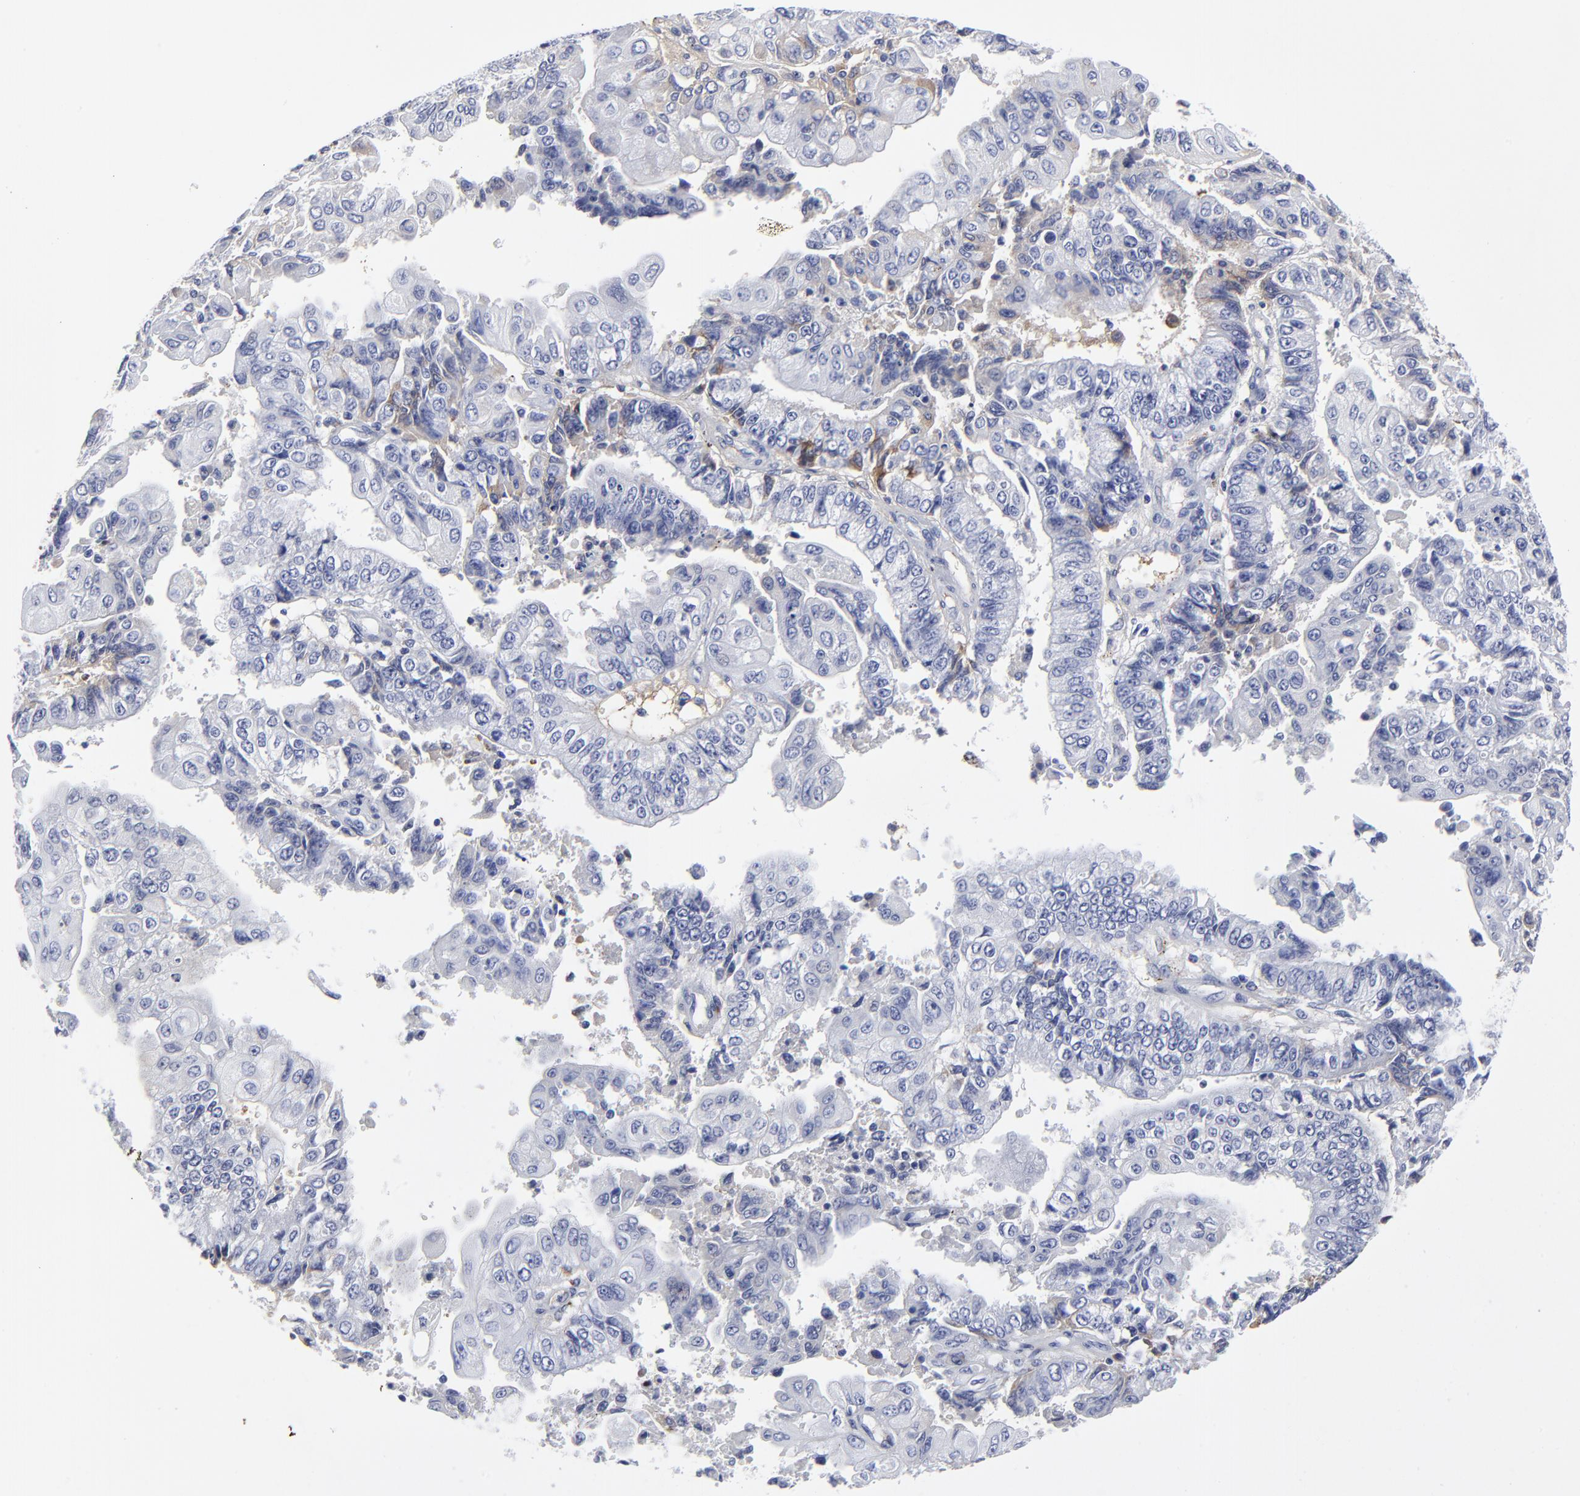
{"staining": {"intensity": "moderate", "quantity": "<25%", "location": "cytoplasmic/membranous"}, "tissue": "endometrial cancer", "cell_type": "Tumor cells", "image_type": "cancer", "snomed": [{"axis": "morphology", "description": "Adenocarcinoma, NOS"}, {"axis": "topography", "description": "Endometrium"}], "caption": "A brown stain highlights moderate cytoplasmic/membranous positivity of a protein in human adenocarcinoma (endometrial) tumor cells. (IHC, brightfield microscopy, high magnification).", "gene": "DCN", "patient": {"sex": "female", "age": 75}}